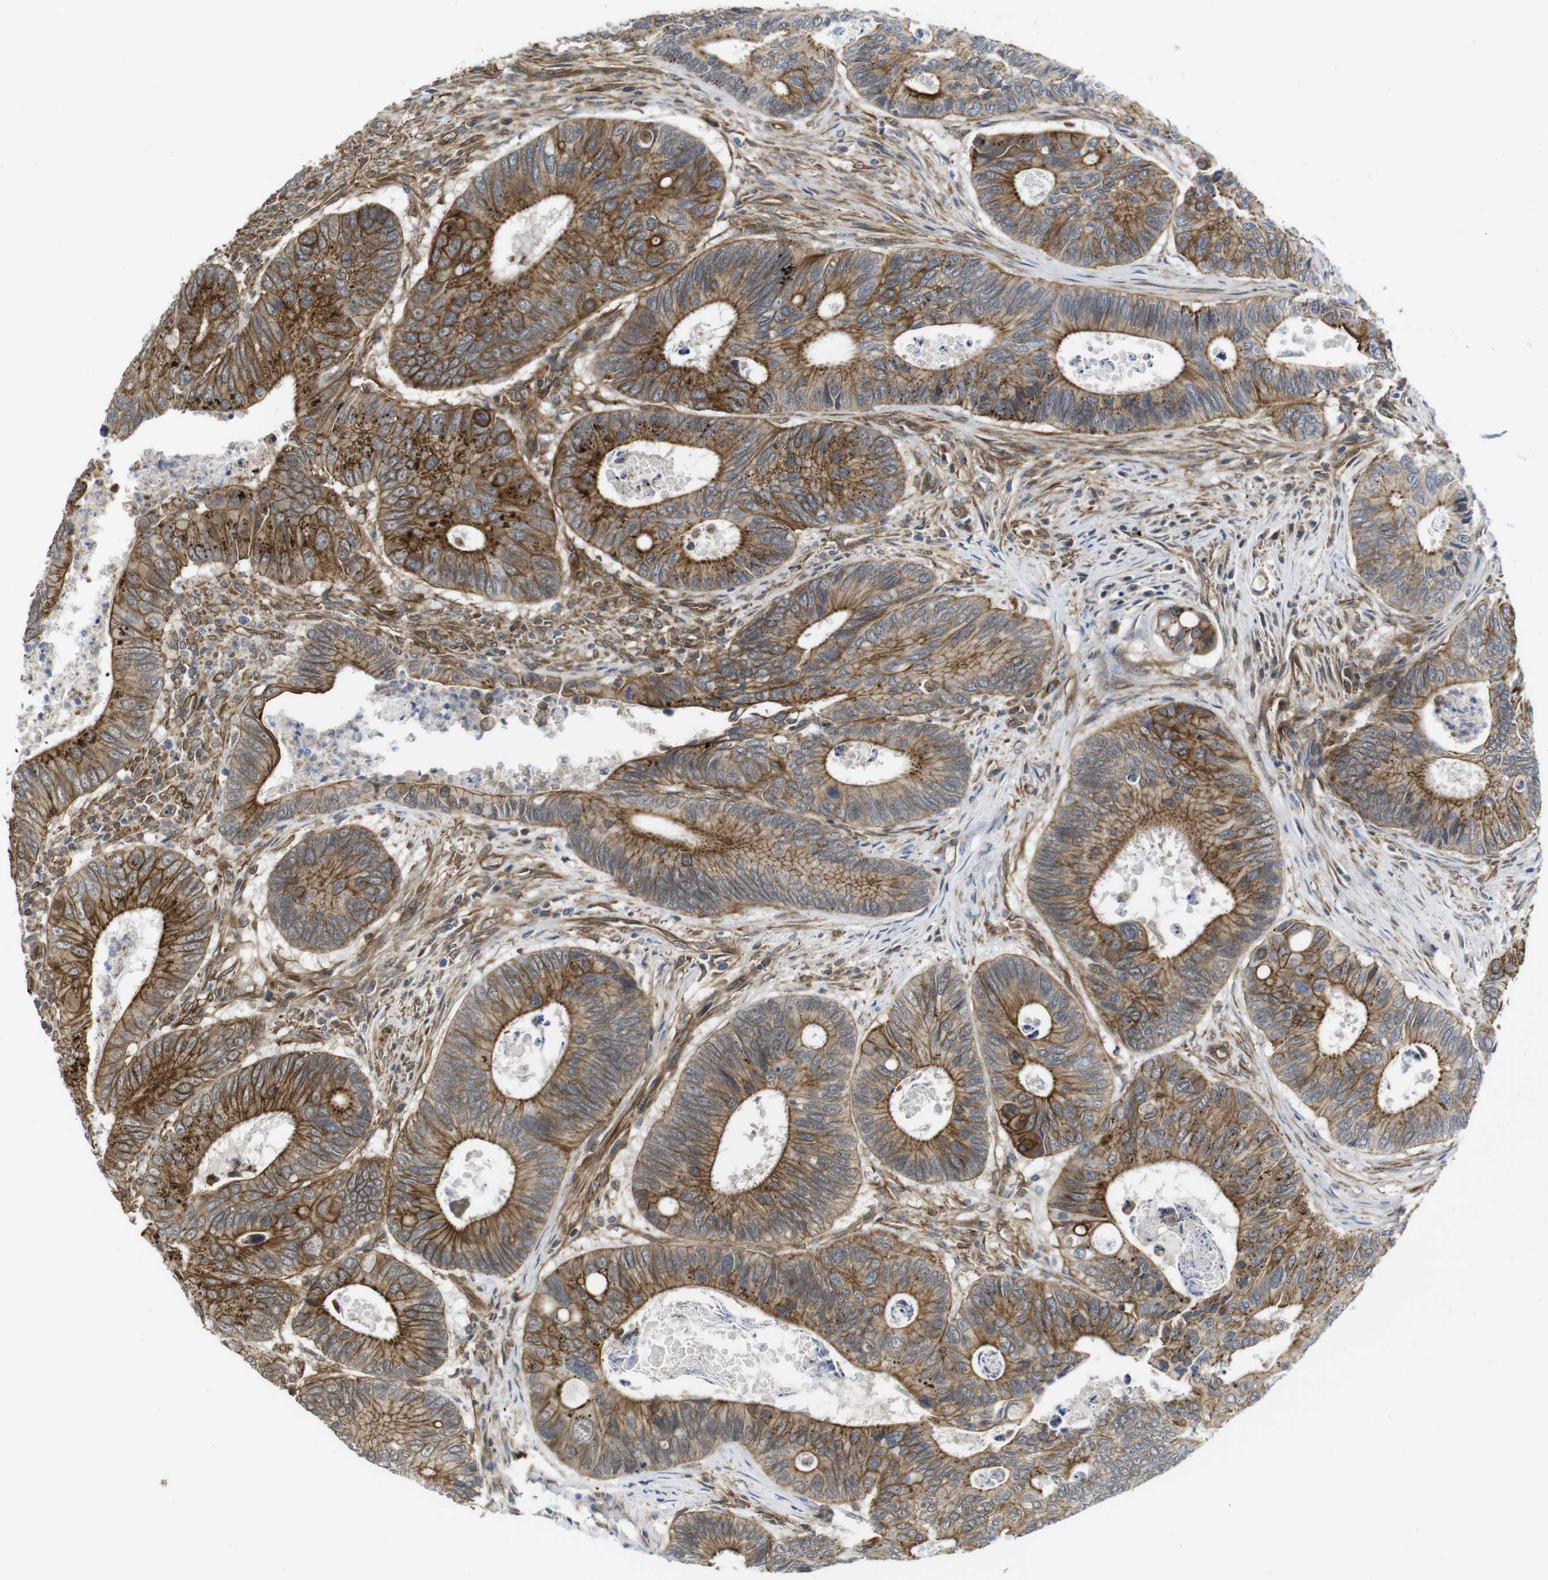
{"staining": {"intensity": "strong", "quantity": ">75%", "location": "cytoplasmic/membranous"}, "tissue": "colorectal cancer", "cell_type": "Tumor cells", "image_type": "cancer", "snomed": [{"axis": "morphology", "description": "Inflammation, NOS"}, {"axis": "morphology", "description": "Adenocarcinoma, NOS"}, {"axis": "topography", "description": "Colon"}], "caption": "IHC (DAB) staining of human colorectal cancer (adenocarcinoma) displays strong cytoplasmic/membranous protein staining in about >75% of tumor cells.", "gene": "ZDHHC5", "patient": {"sex": "male", "age": 72}}